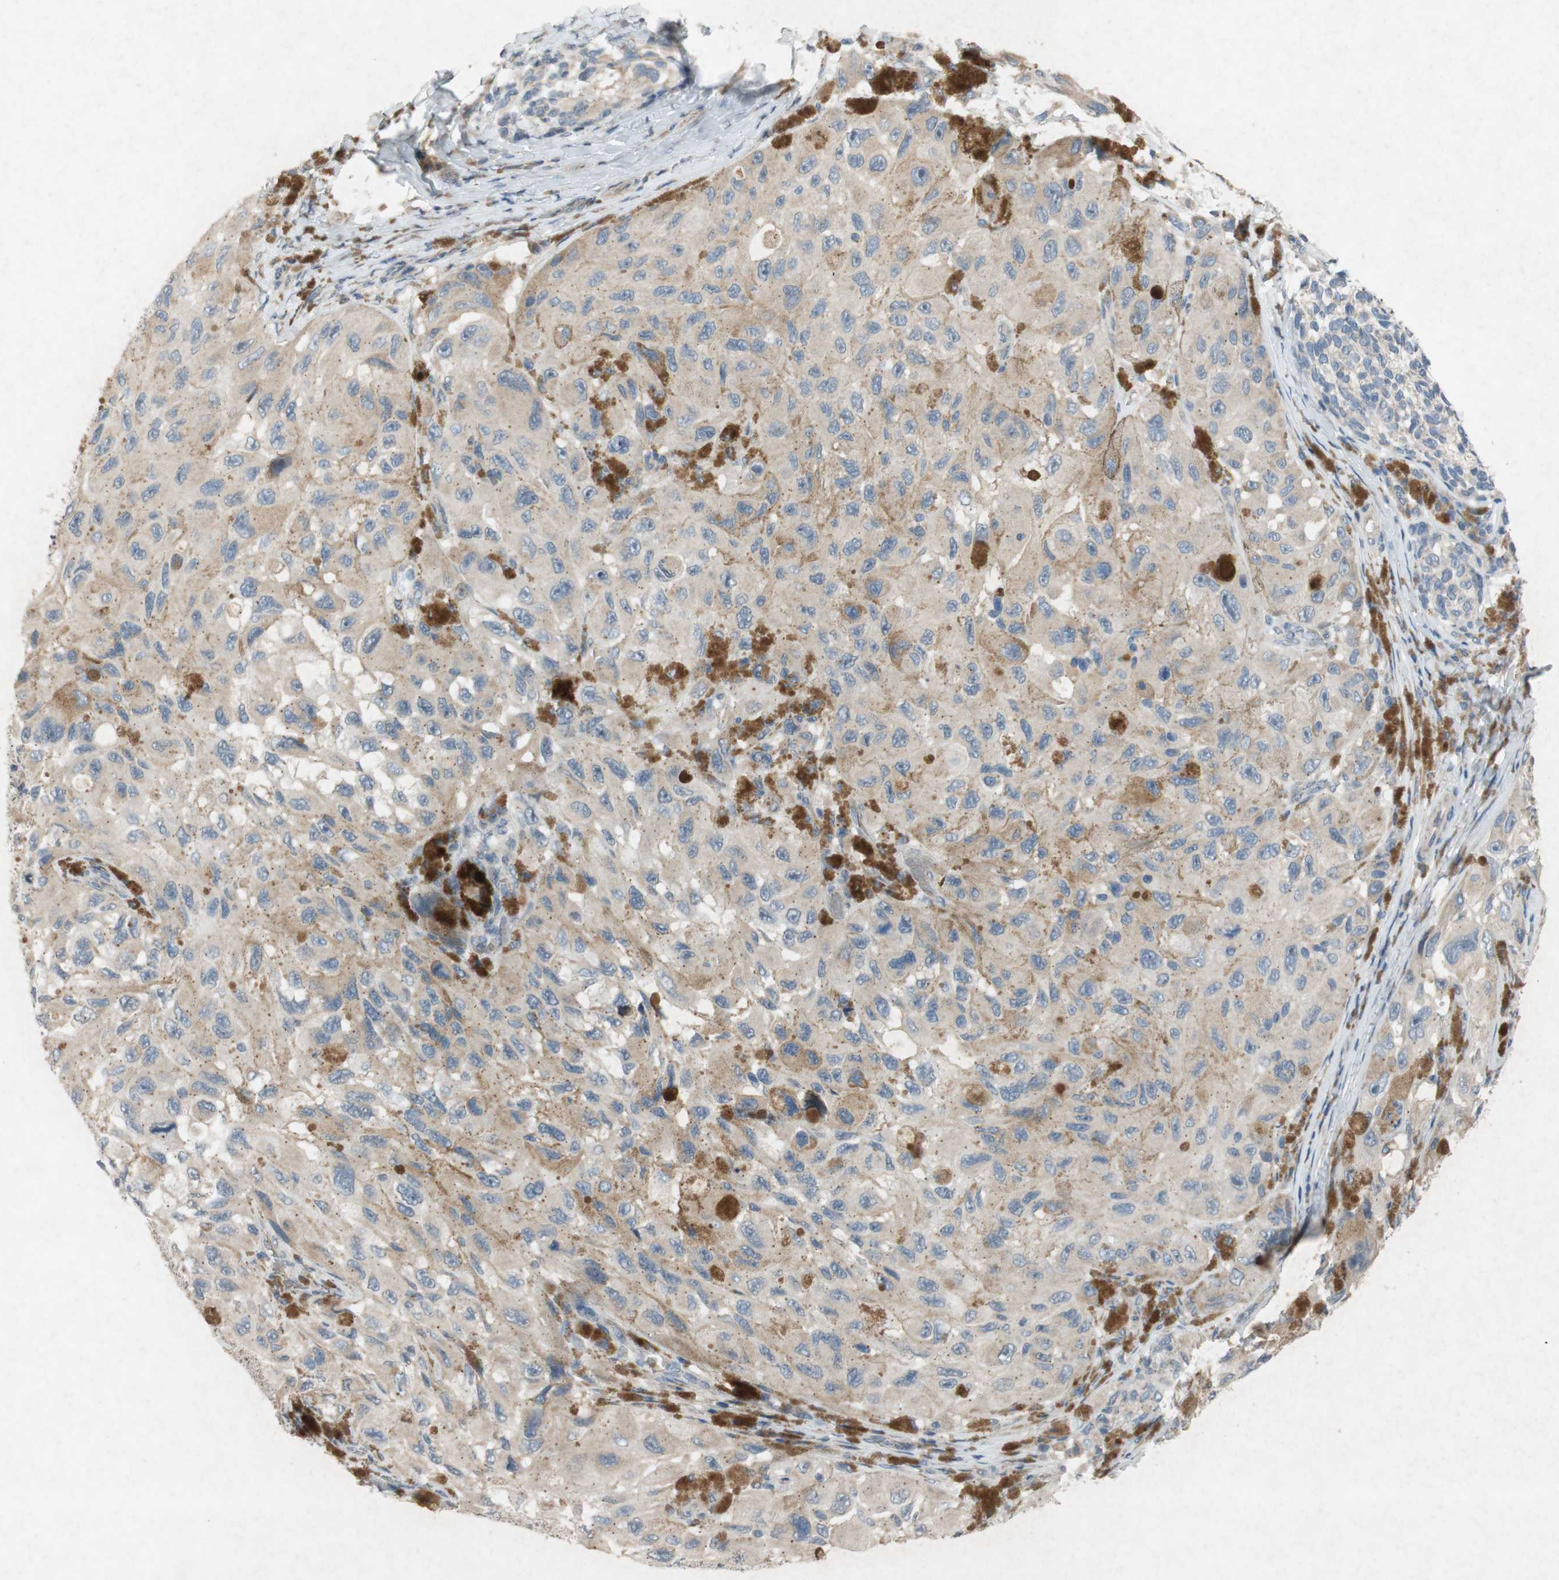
{"staining": {"intensity": "weak", "quantity": ">75%", "location": "cytoplasmic/membranous"}, "tissue": "melanoma", "cell_type": "Tumor cells", "image_type": "cancer", "snomed": [{"axis": "morphology", "description": "Malignant melanoma, NOS"}, {"axis": "topography", "description": "Skin"}], "caption": "DAB (3,3'-diaminobenzidine) immunohistochemical staining of human melanoma reveals weak cytoplasmic/membranous protein positivity in approximately >75% of tumor cells. Using DAB (3,3'-diaminobenzidine) (brown) and hematoxylin (blue) stains, captured at high magnification using brightfield microscopy.", "gene": "ADD2", "patient": {"sex": "female", "age": 73}}